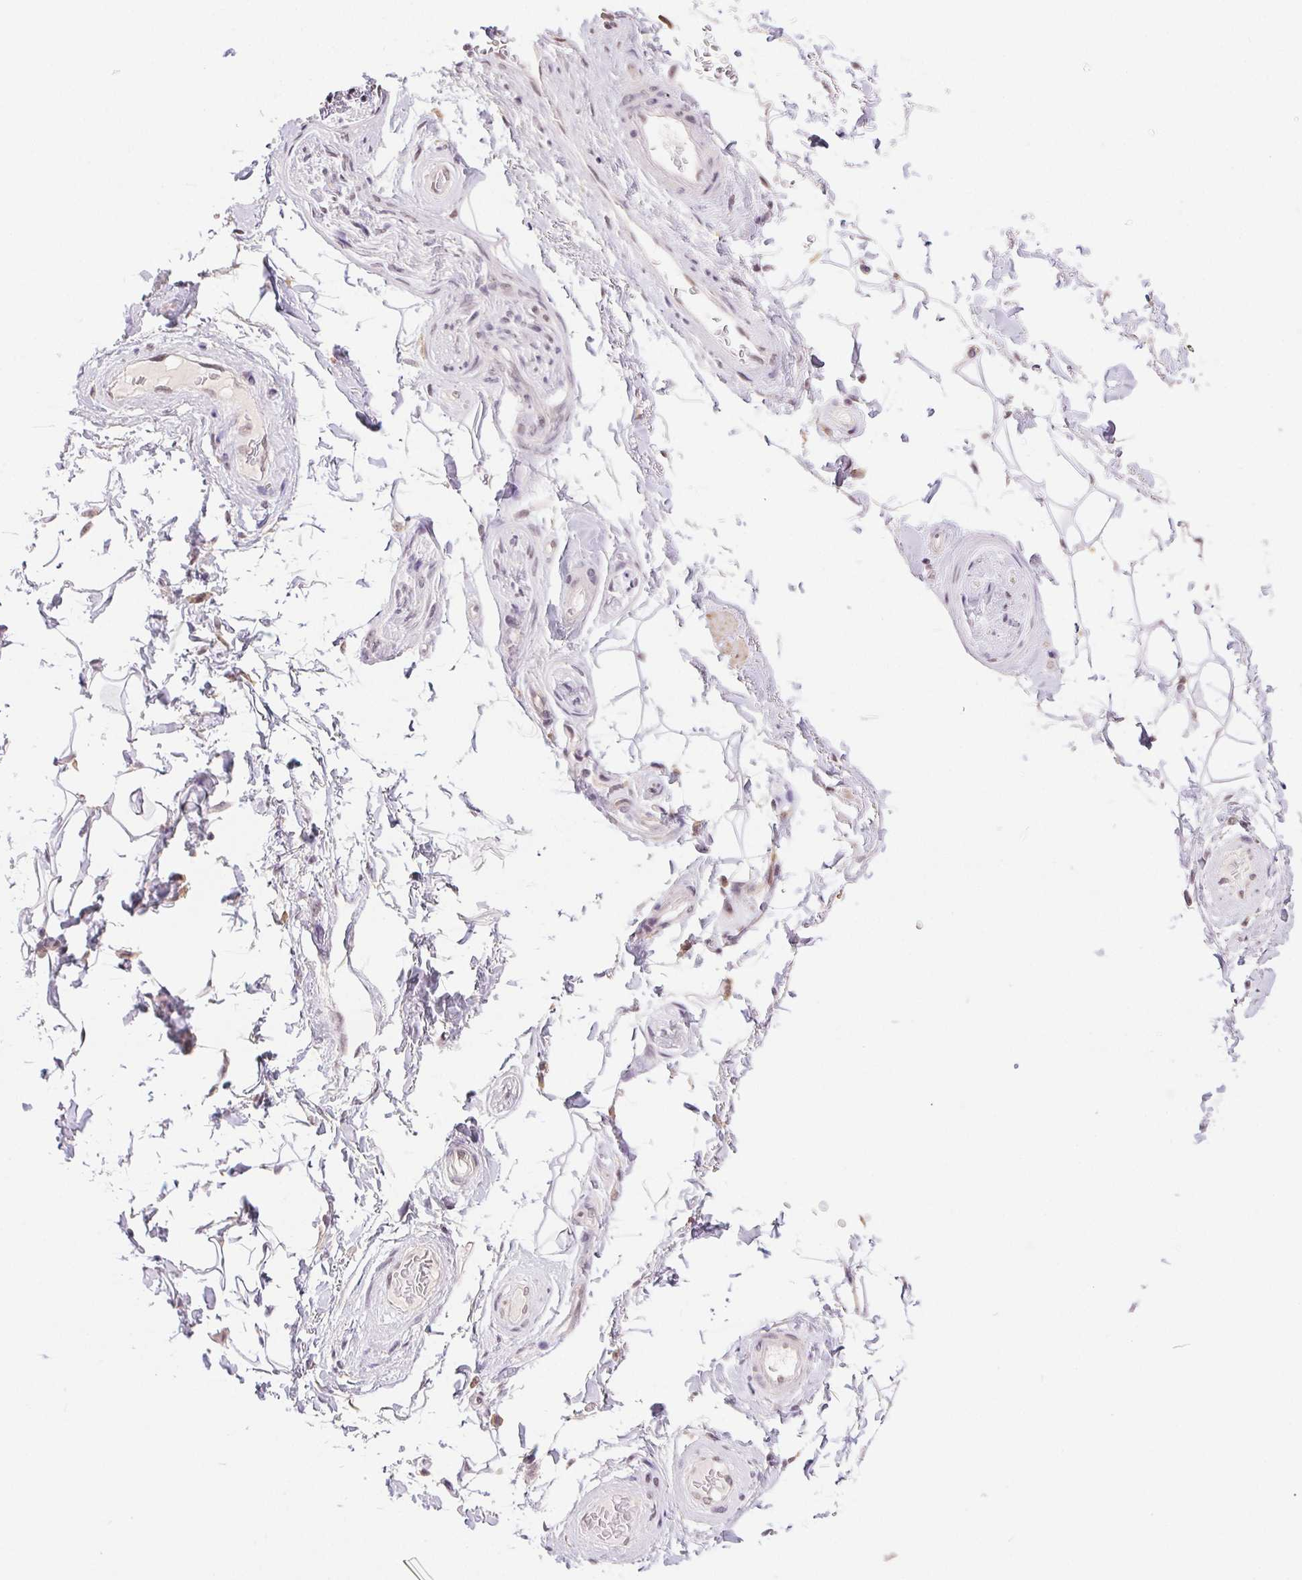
{"staining": {"intensity": "negative", "quantity": "none", "location": "none"}, "tissue": "adipose tissue", "cell_type": "Adipocytes", "image_type": "normal", "snomed": [{"axis": "morphology", "description": "Normal tissue, NOS"}, {"axis": "topography", "description": "Anal"}, {"axis": "topography", "description": "Peripheral nerve tissue"}], "caption": "Adipose tissue stained for a protein using immunohistochemistry (IHC) reveals no expression adipocytes.", "gene": "PRPF18", "patient": {"sex": "male", "age": 51}}